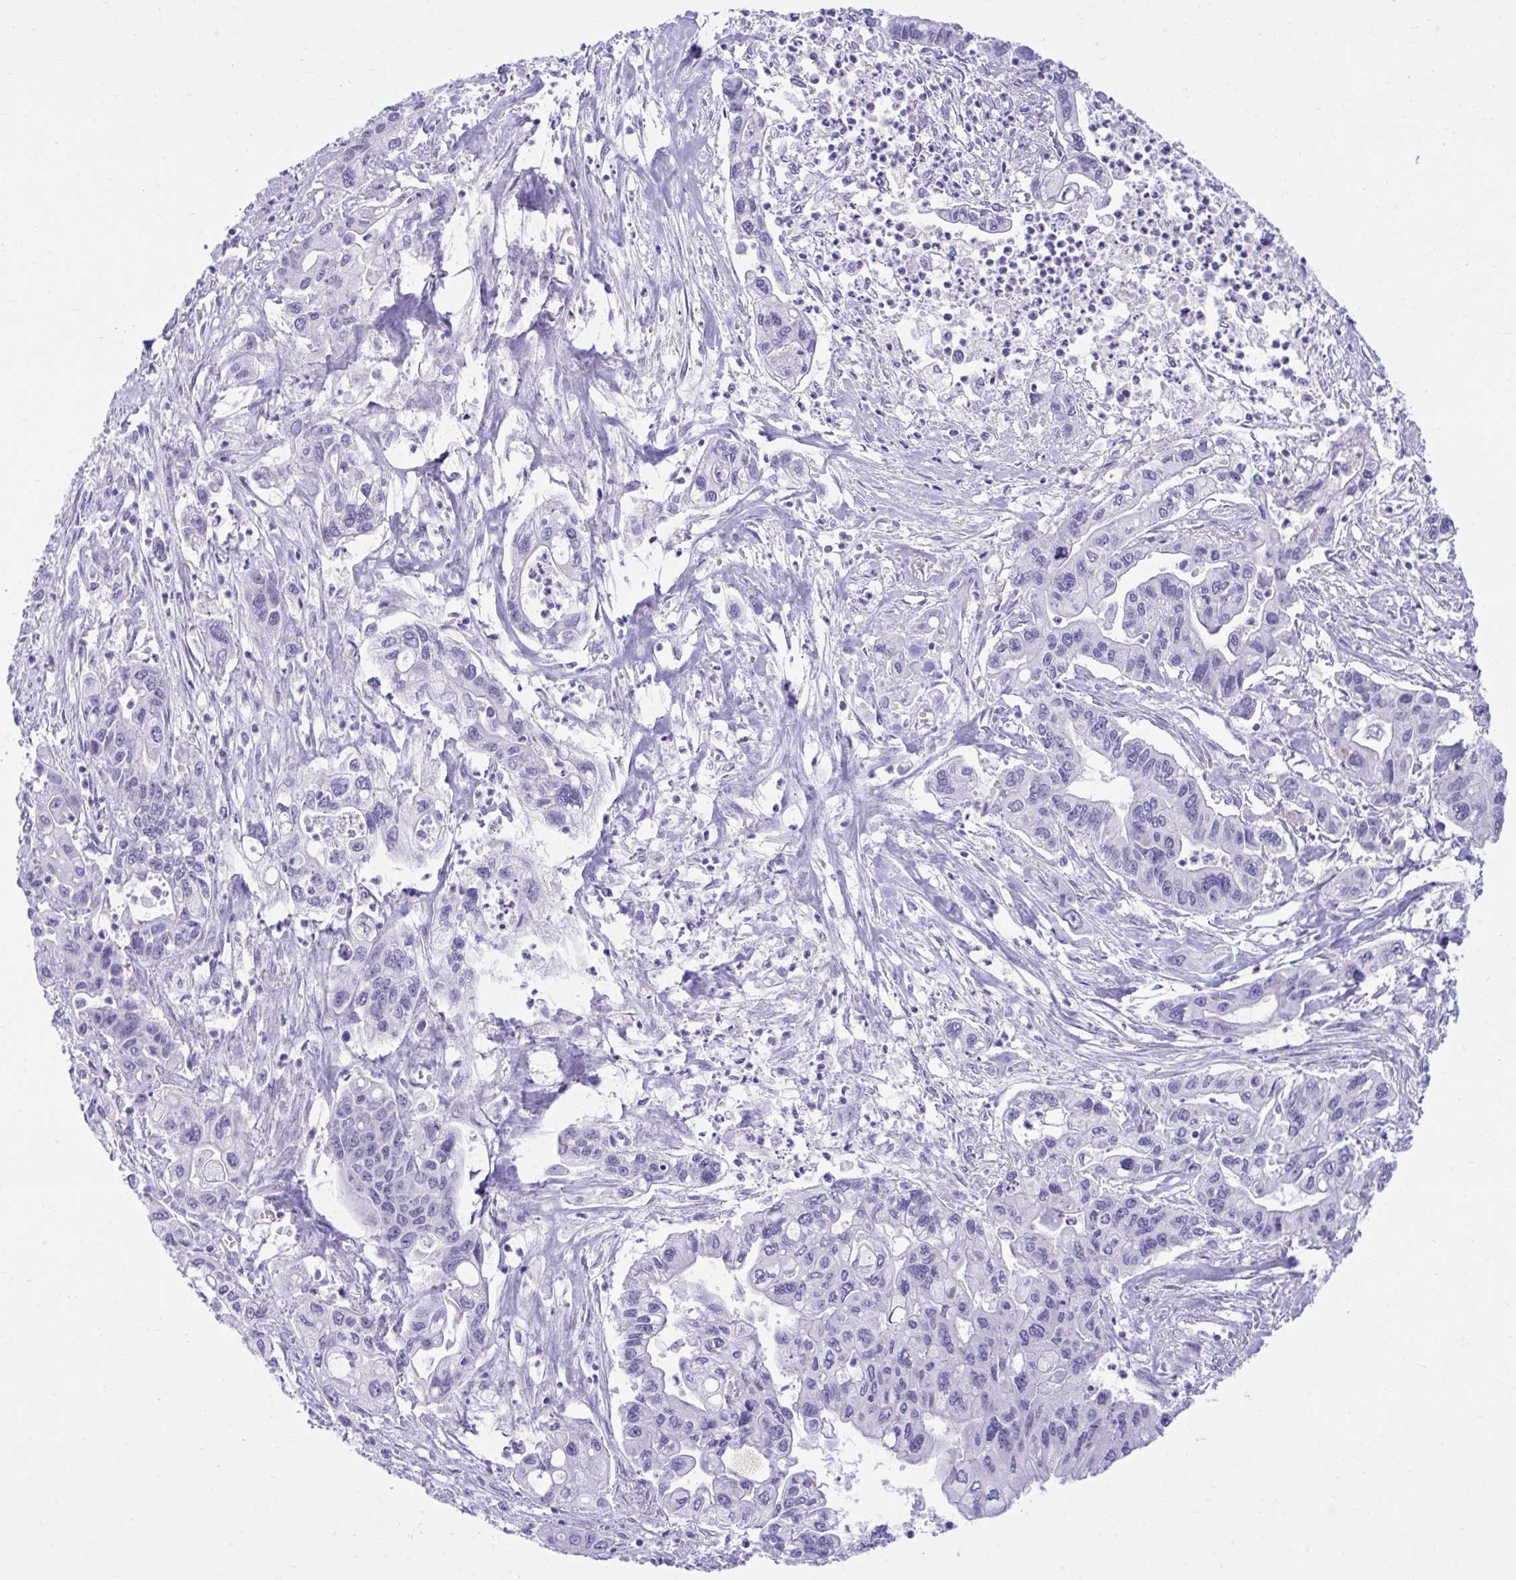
{"staining": {"intensity": "negative", "quantity": "none", "location": "none"}, "tissue": "pancreatic cancer", "cell_type": "Tumor cells", "image_type": "cancer", "snomed": [{"axis": "morphology", "description": "Adenocarcinoma, NOS"}, {"axis": "topography", "description": "Pancreas"}], "caption": "Immunohistochemistry of adenocarcinoma (pancreatic) demonstrates no positivity in tumor cells.", "gene": "MED9", "patient": {"sex": "male", "age": 62}}